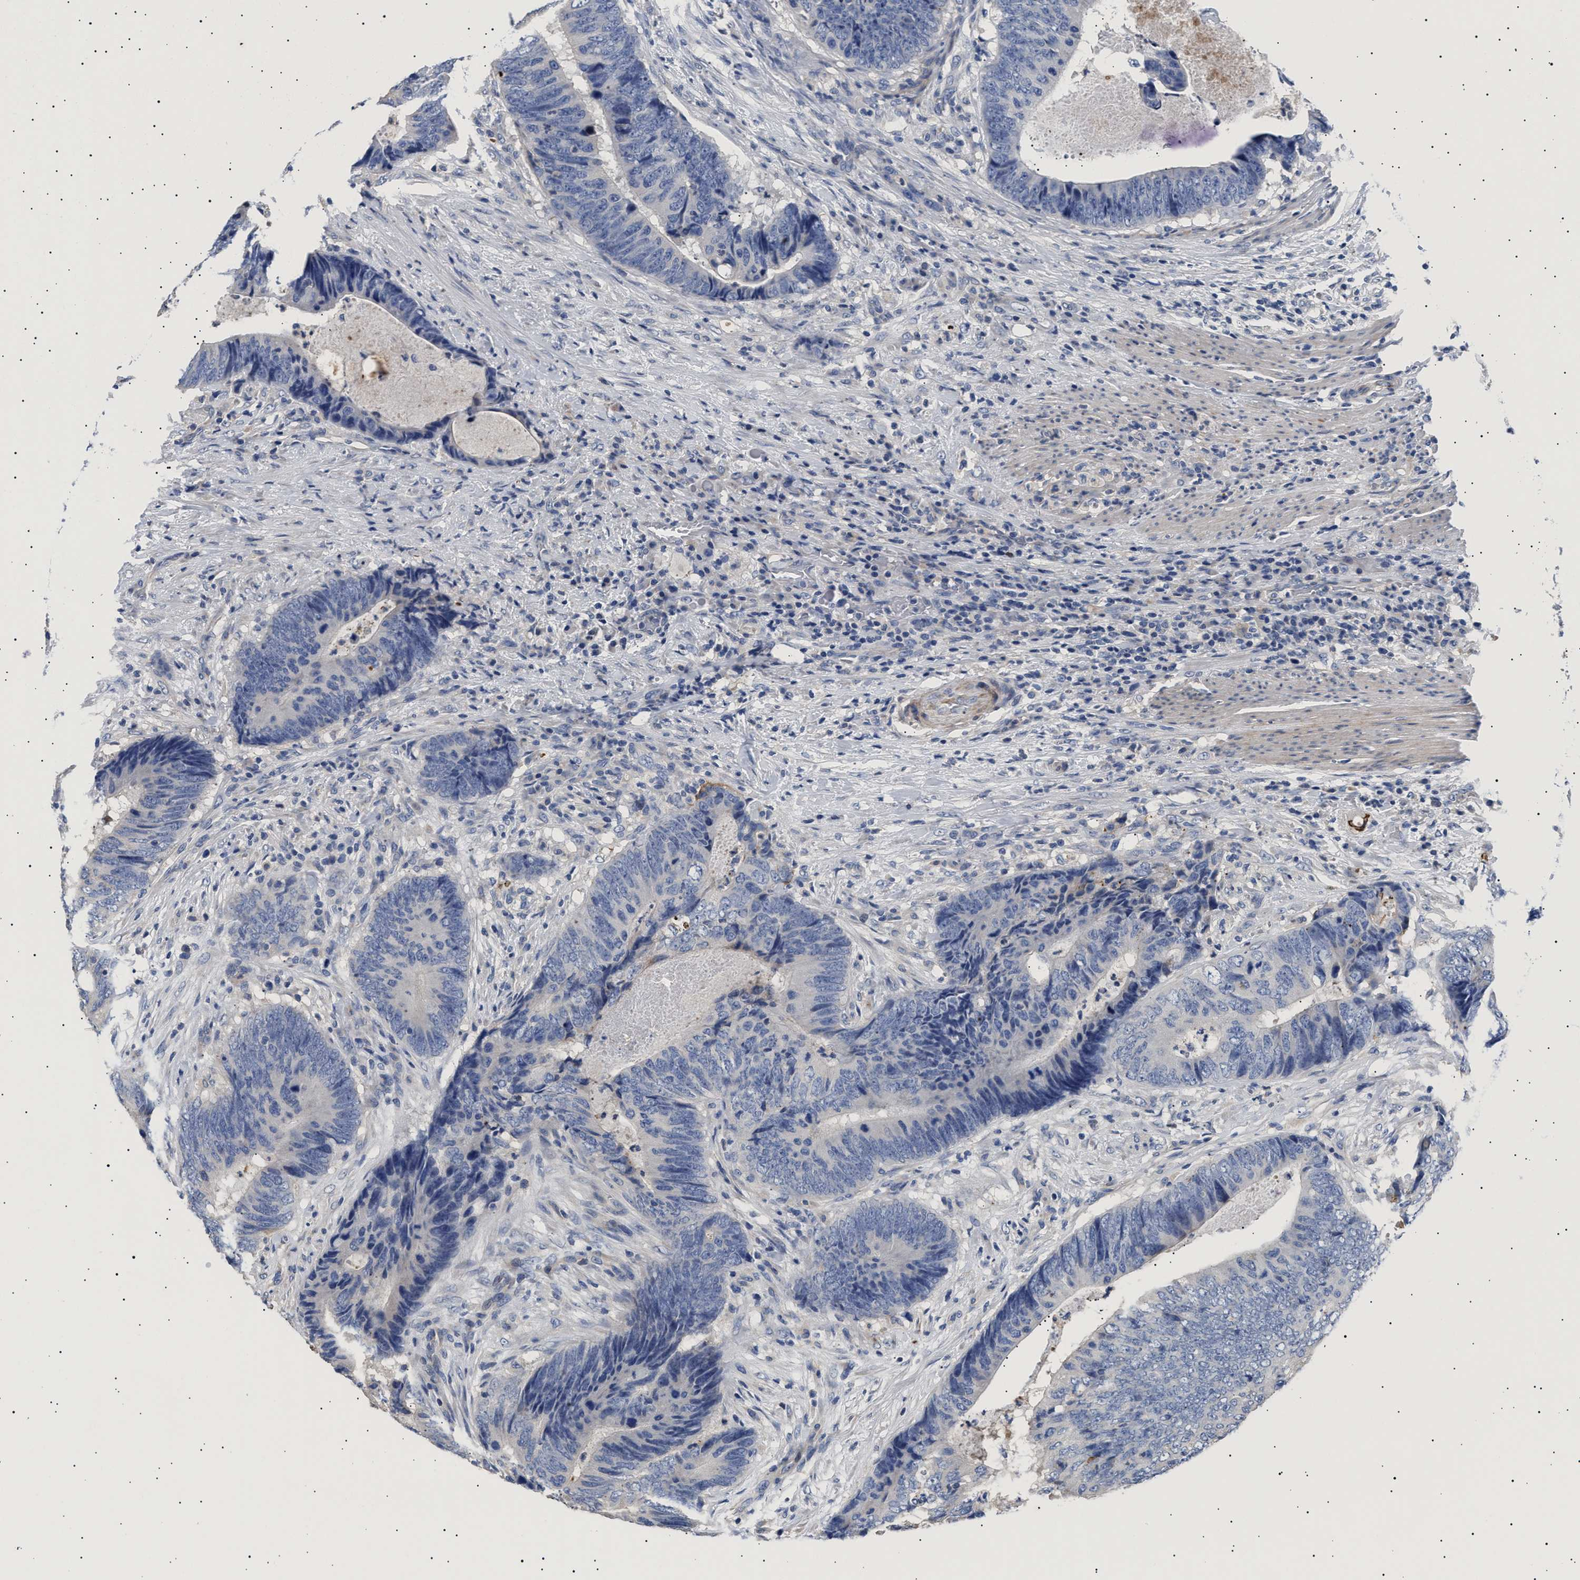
{"staining": {"intensity": "negative", "quantity": "none", "location": "none"}, "tissue": "colorectal cancer", "cell_type": "Tumor cells", "image_type": "cancer", "snomed": [{"axis": "morphology", "description": "Adenocarcinoma, NOS"}, {"axis": "topography", "description": "Colon"}], "caption": "This is a image of immunohistochemistry staining of colorectal adenocarcinoma, which shows no expression in tumor cells.", "gene": "HEMGN", "patient": {"sex": "male", "age": 56}}